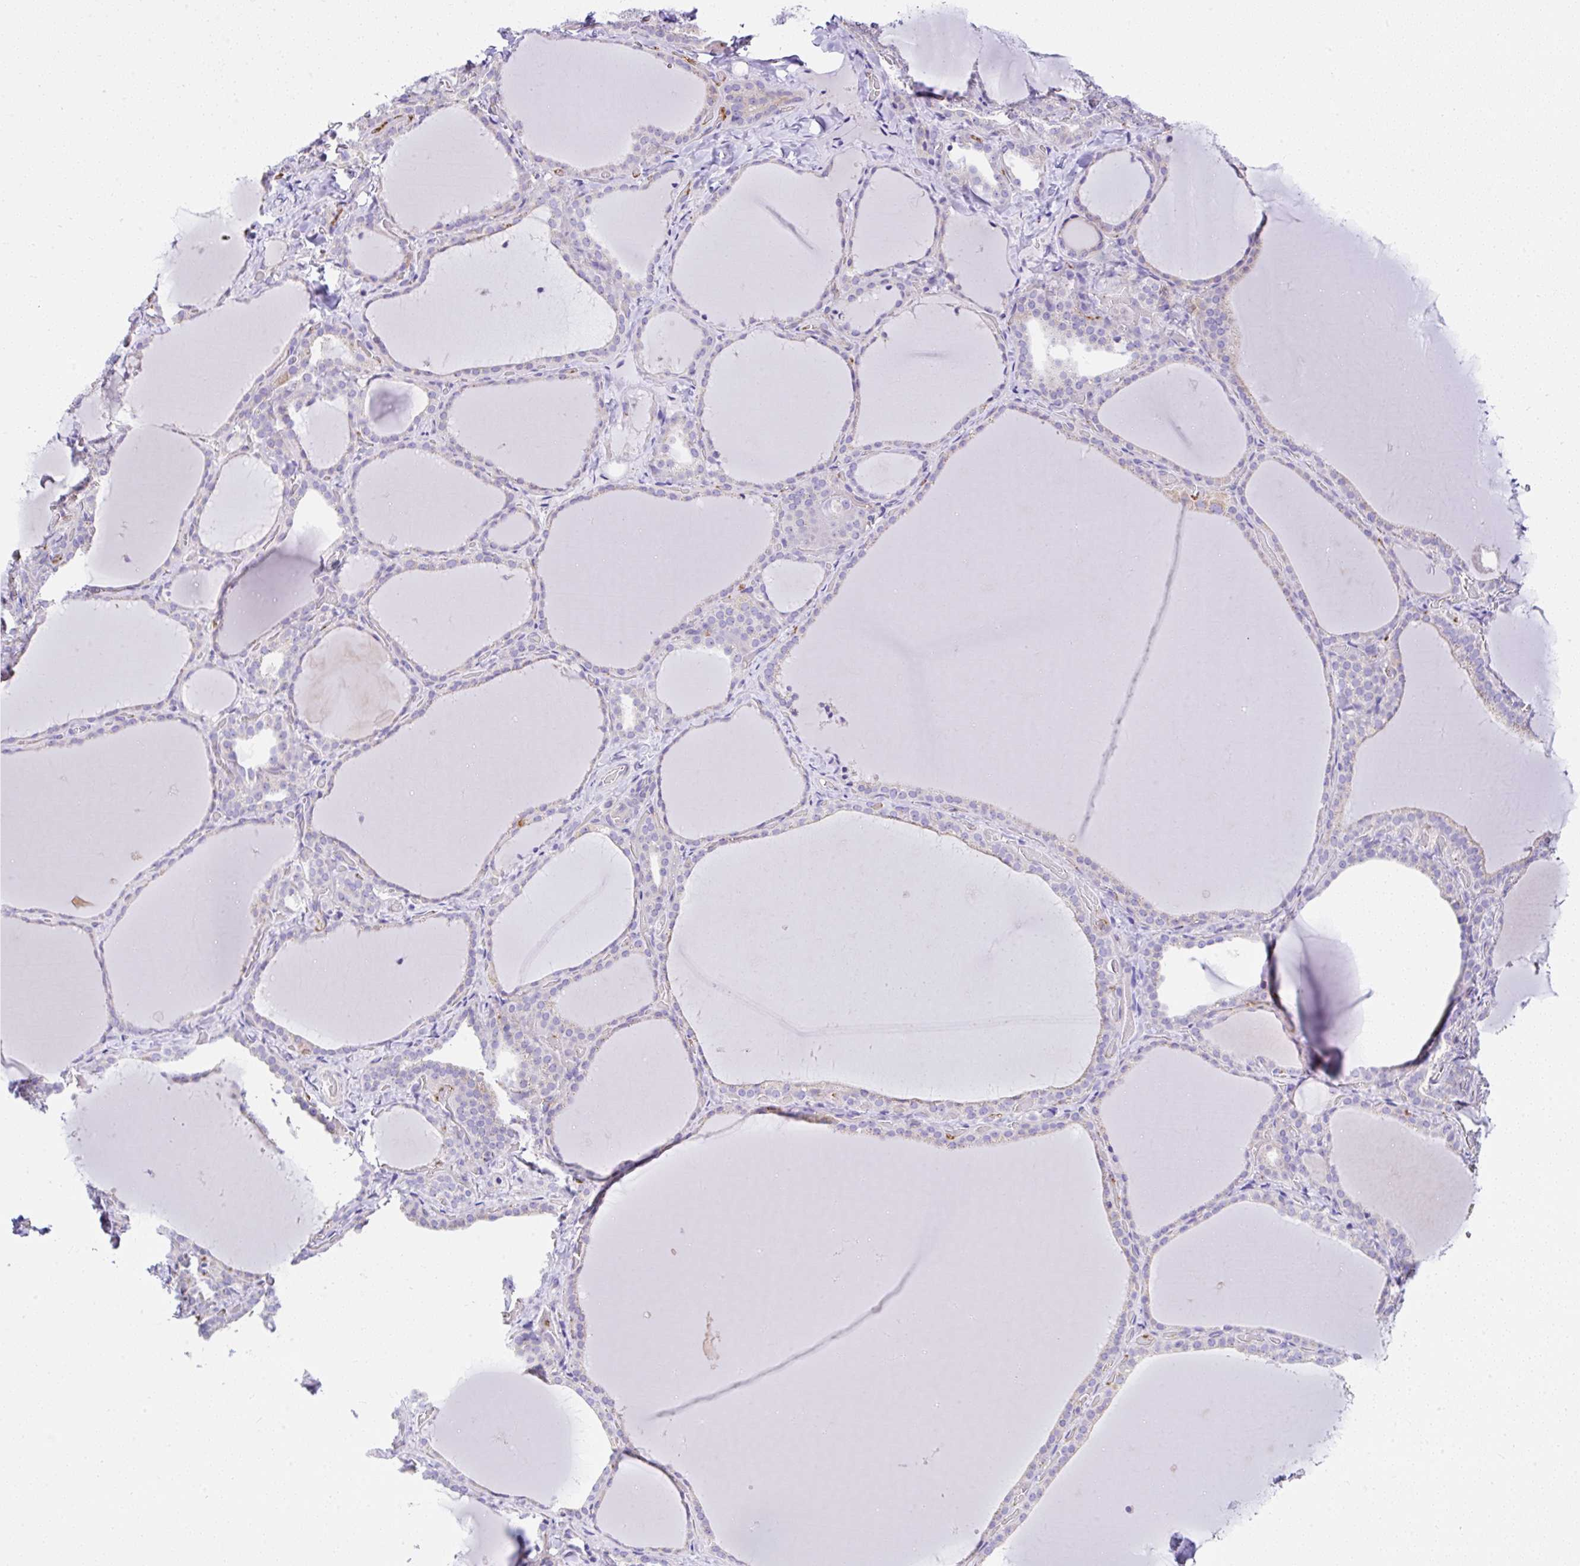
{"staining": {"intensity": "negative", "quantity": "none", "location": "none"}, "tissue": "thyroid gland", "cell_type": "Glandular cells", "image_type": "normal", "snomed": [{"axis": "morphology", "description": "Normal tissue, NOS"}, {"axis": "topography", "description": "Thyroid gland"}], "caption": "Immunohistochemical staining of unremarkable human thyroid gland displays no significant staining in glandular cells.", "gene": "CCDC142", "patient": {"sex": "female", "age": 22}}